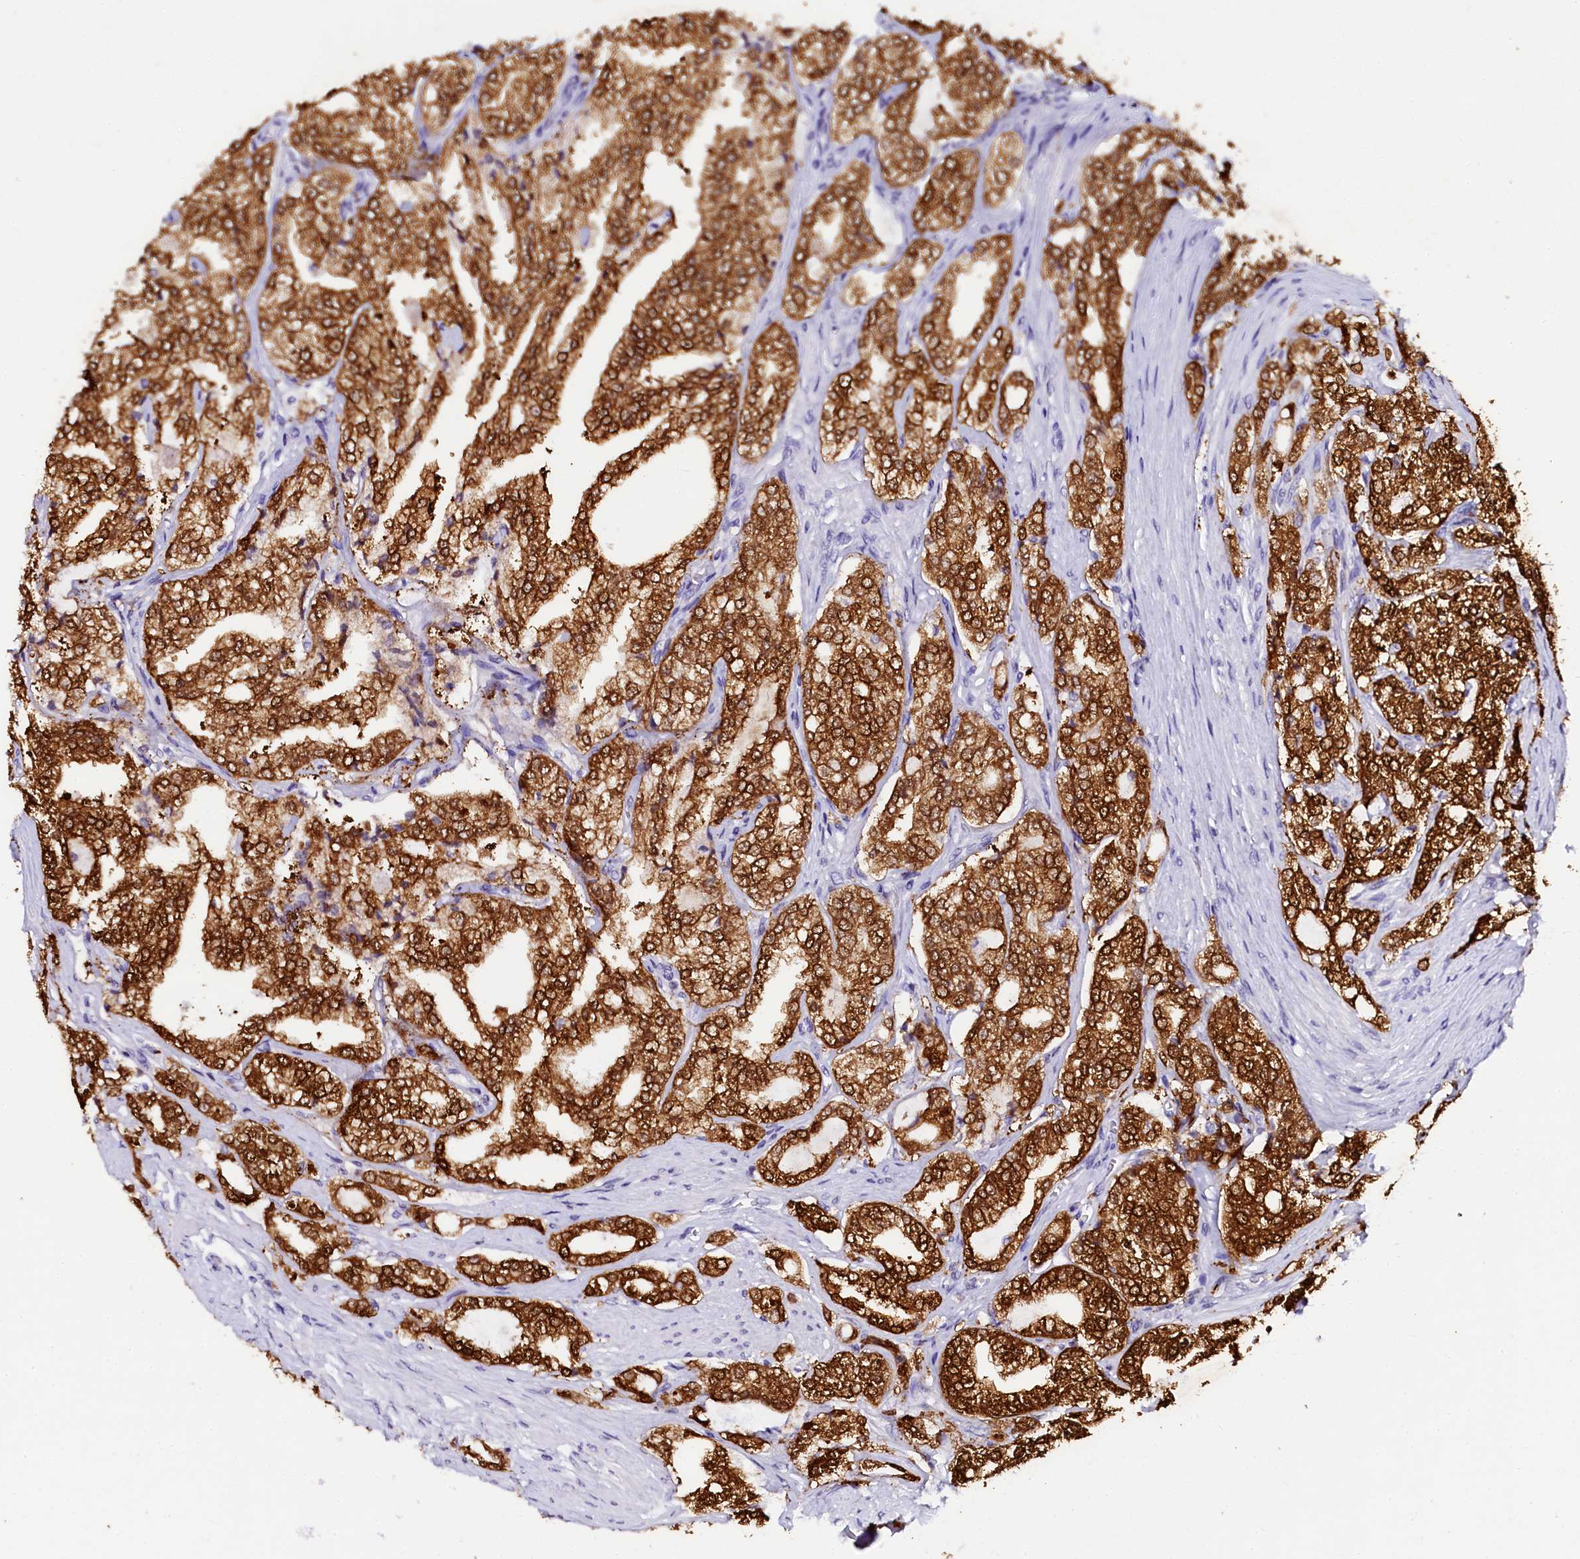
{"staining": {"intensity": "strong", "quantity": ">75%", "location": "cytoplasmic/membranous"}, "tissue": "prostate cancer", "cell_type": "Tumor cells", "image_type": "cancer", "snomed": [{"axis": "morphology", "description": "Adenocarcinoma, High grade"}, {"axis": "topography", "description": "Prostate"}], "caption": "Immunohistochemistry (IHC) image of neoplastic tissue: prostate cancer (adenocarcinoma (high-grade)) stained using IHC exhibits high levels of strong protein expression localized specifically in the cytoplasmic/membranous of tumor cells, appearing as a cytoplasmic/membranous brown color.", "gene": "SORD", "patient": {"sex": "male", "age": 64}}